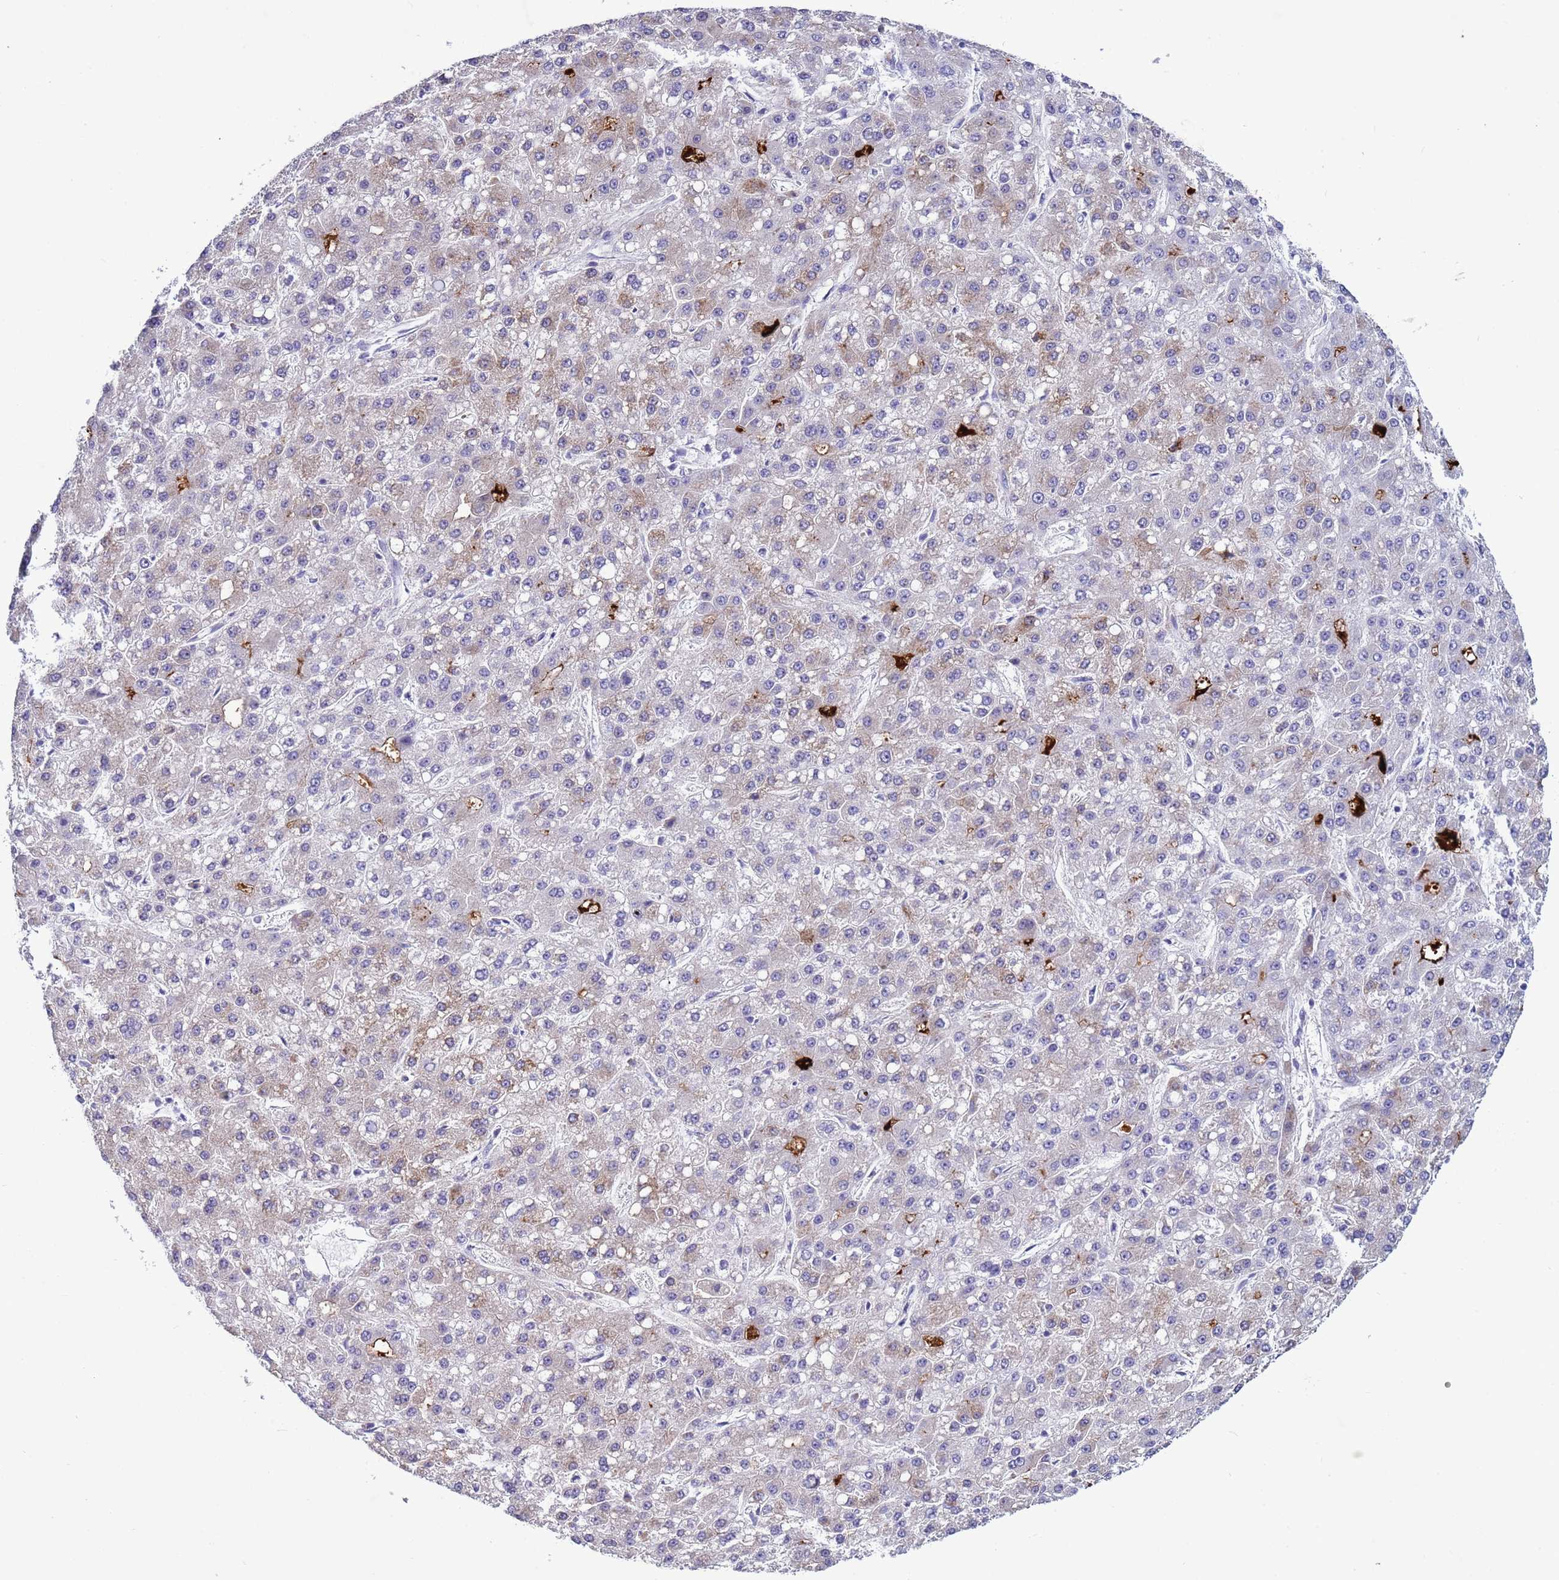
{"staining": {"intensity": "weak", "quantity": "<25%", "location": "cytoplasmic/membranous"}, "tissue": "liver cancer", "cell_type": "Tumor cells", "image_type": "cancer", "snomed": [{"axis": "morphology", "description": "Carcinoma, Hepatocellular, NOS"}, {"axis": "topography", "description": "Liver"}], "caption": "Immunohistochemical staining of human liver cancer (hepatocellular carcinoma) displays no significant staining in tumor cells.", "gene": "TRIM51", "patient": {"sex": "male", "age": 67}}